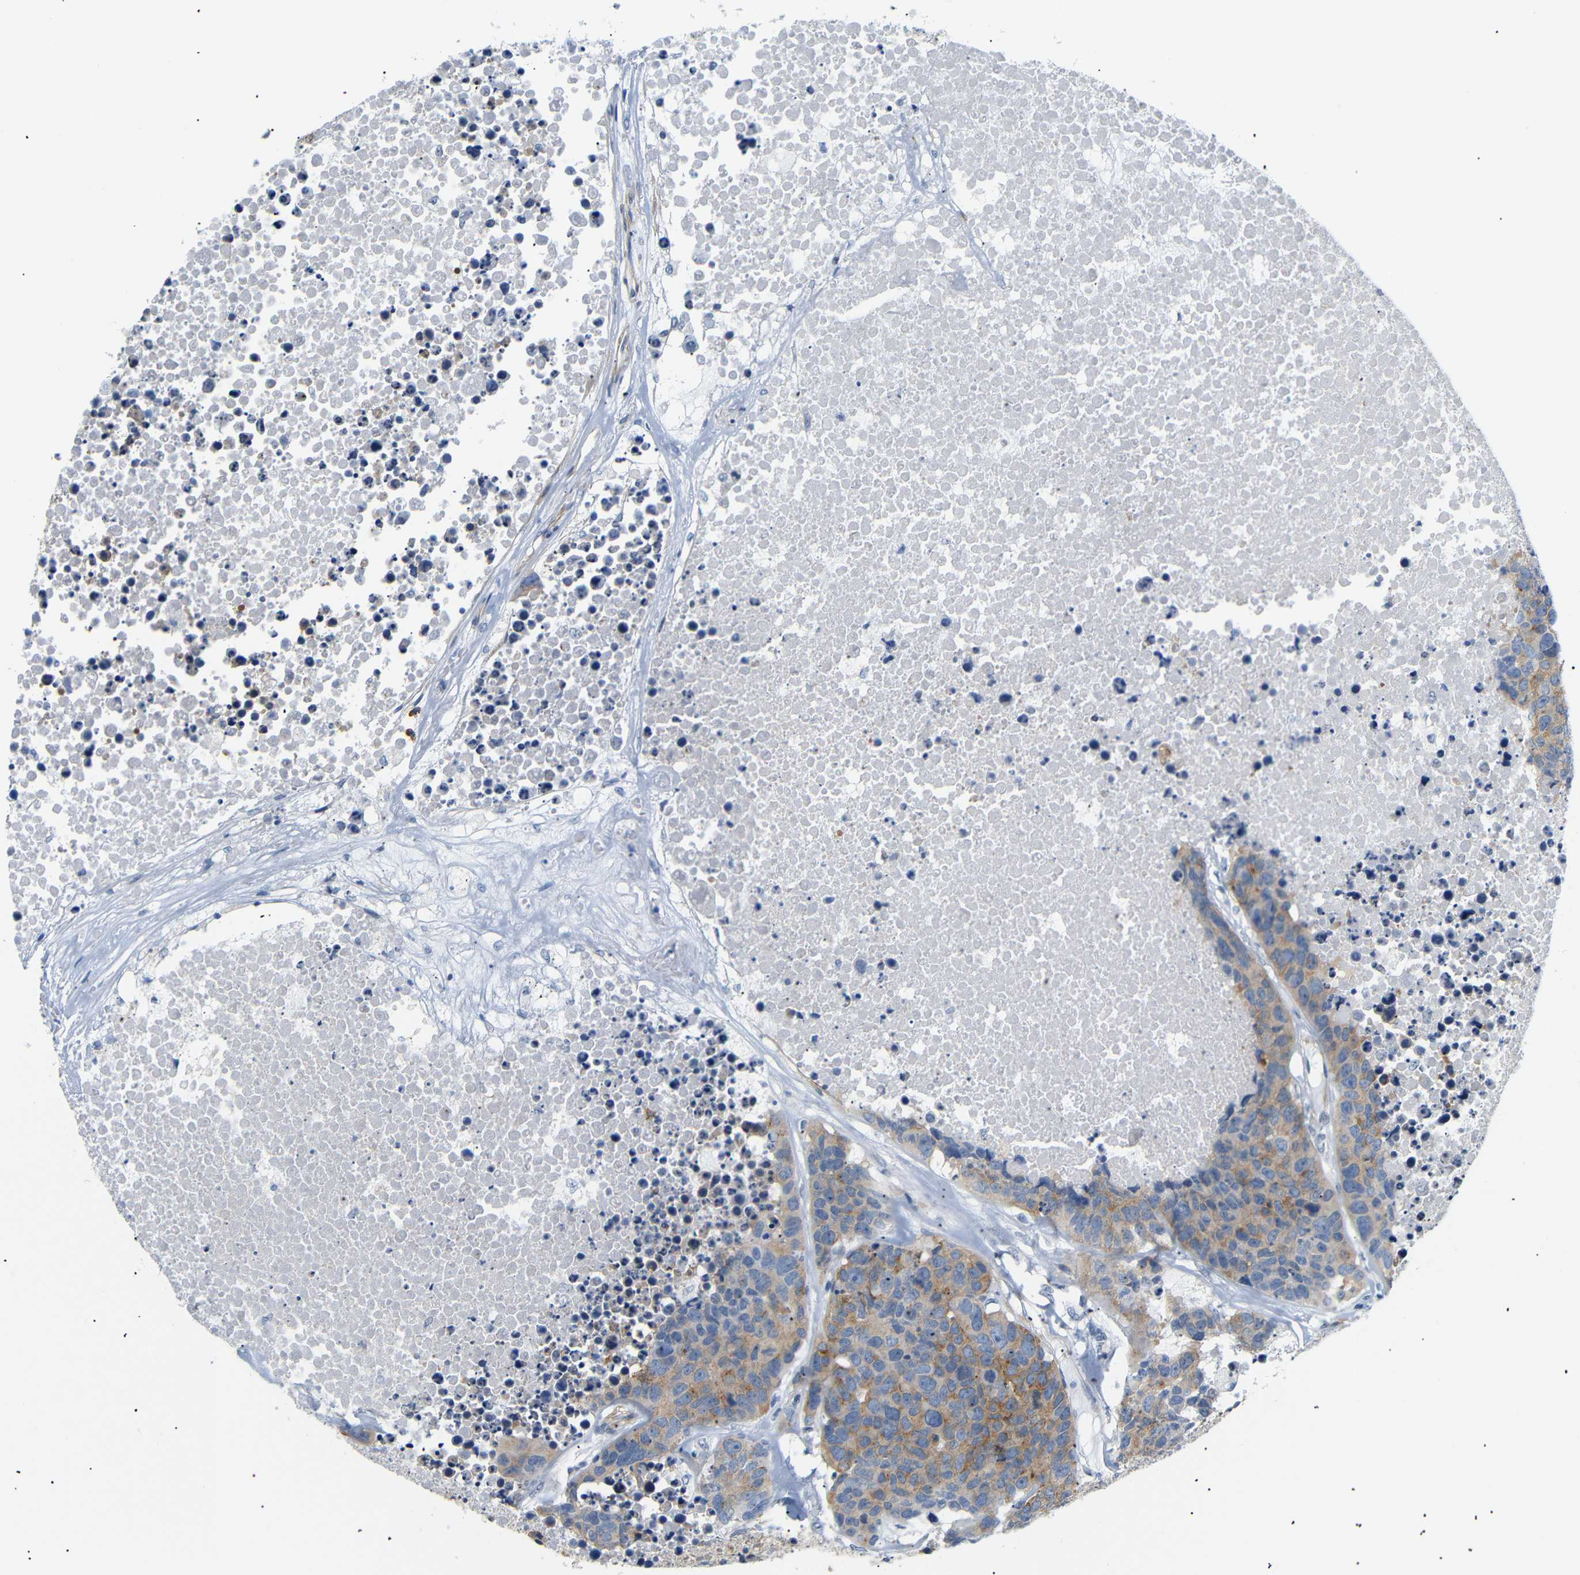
{"staining": {"intensity": "moderate", "quantity": ">75%", "location": "cytoplasmic/membranous"}, "tissue": "carcinoid", "cell_type": "Tumor cells", "image_type": "cancer", "snomed": [{"axis": "morphology", "description": "Carcinoid, malignant, NOS"}, {"axis": "topography", "description": "Lung"}], "caption": "This histopathology image shows carcinoid stained with immunohistochemistry (IHC) to label a protein in brown. The cytoplasmic/membranous of tumor cells show moderate positivity for the protein. Nuclei are counter-stained blue.", "gene": "STMN3", "patient": {"sex": "male", "age": 60}}